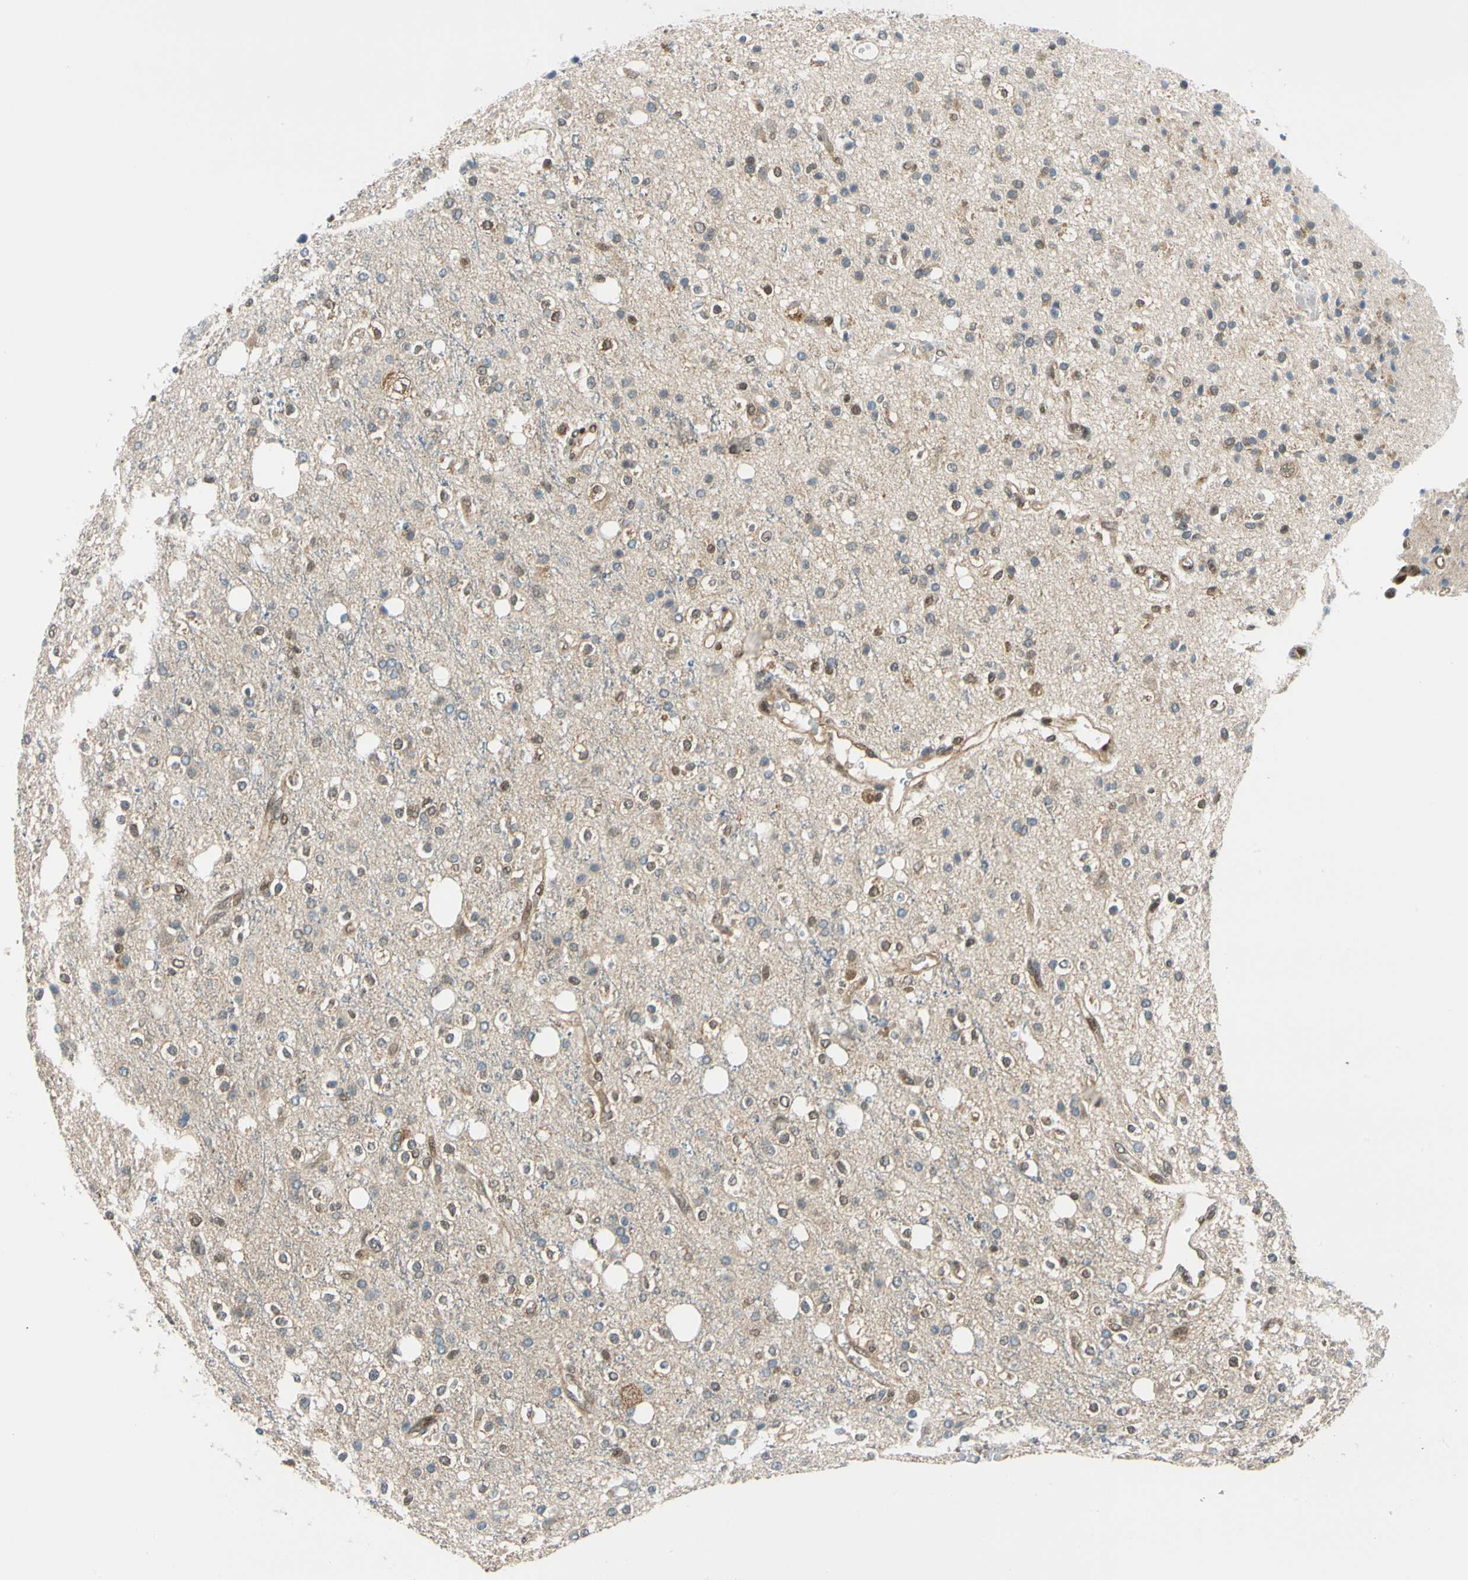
{"staining": {"intensity": "weak", "quantity": "<25%", "location": "cytoplasmic/membranous,nuclear"}, "tissue": "glioma", "cell_type": "Tumor cells", "image_type": "cancer", "snomed": [{"axis": "morphology", "description": "Glioma, malignant, High grade"}, {"axis": "topography", "description": "Brain"}], "caption": "The histopathology image reveals no significant staining in tumor cells of glioma. Nuclei are stained in blue.", "gene": "MAPK9", "patient": {"sex": "male", "age": 47}}